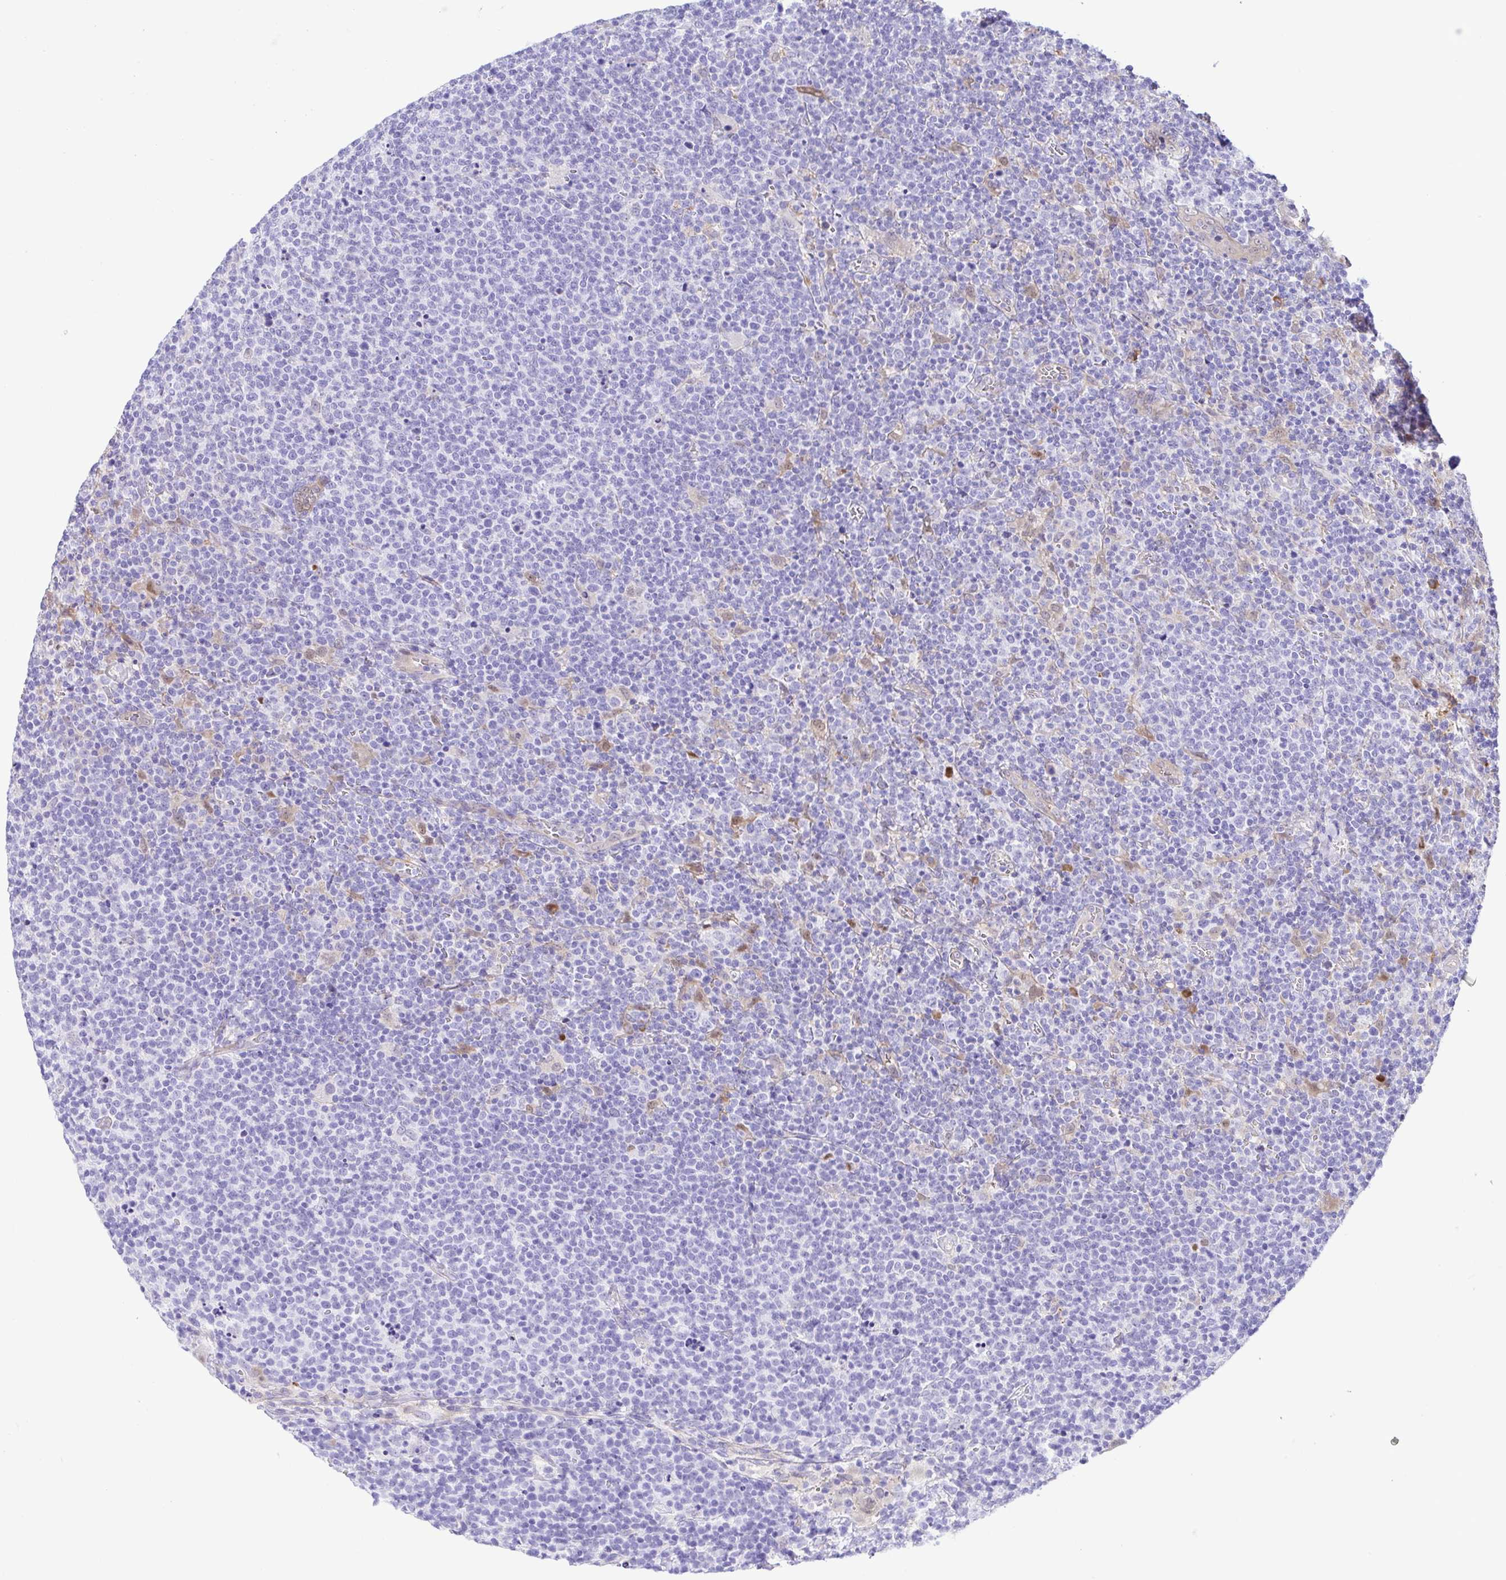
{"staining": {"intensity": "negative", "quantity": "none", "location": "none"}, "tissue": "lymphoma", "cell_type": "Tumor cells", "image_type": "cancer", "snomed": [{"axis": "morphology", "description": "Malignant lymphoma, non-Hodgkin's type, High grade"}, {"axis": "topography", "description": "Lymph node"}], "caption": "Immunohistochemistry (IHC) image of human high-grade malignant lymphoma, non-Hodgkin's type stained for a protein (brown), which reveals no staining in tumor cells.", "gene": "GPR17", "patient": {"sex": "male", "age": 61}}